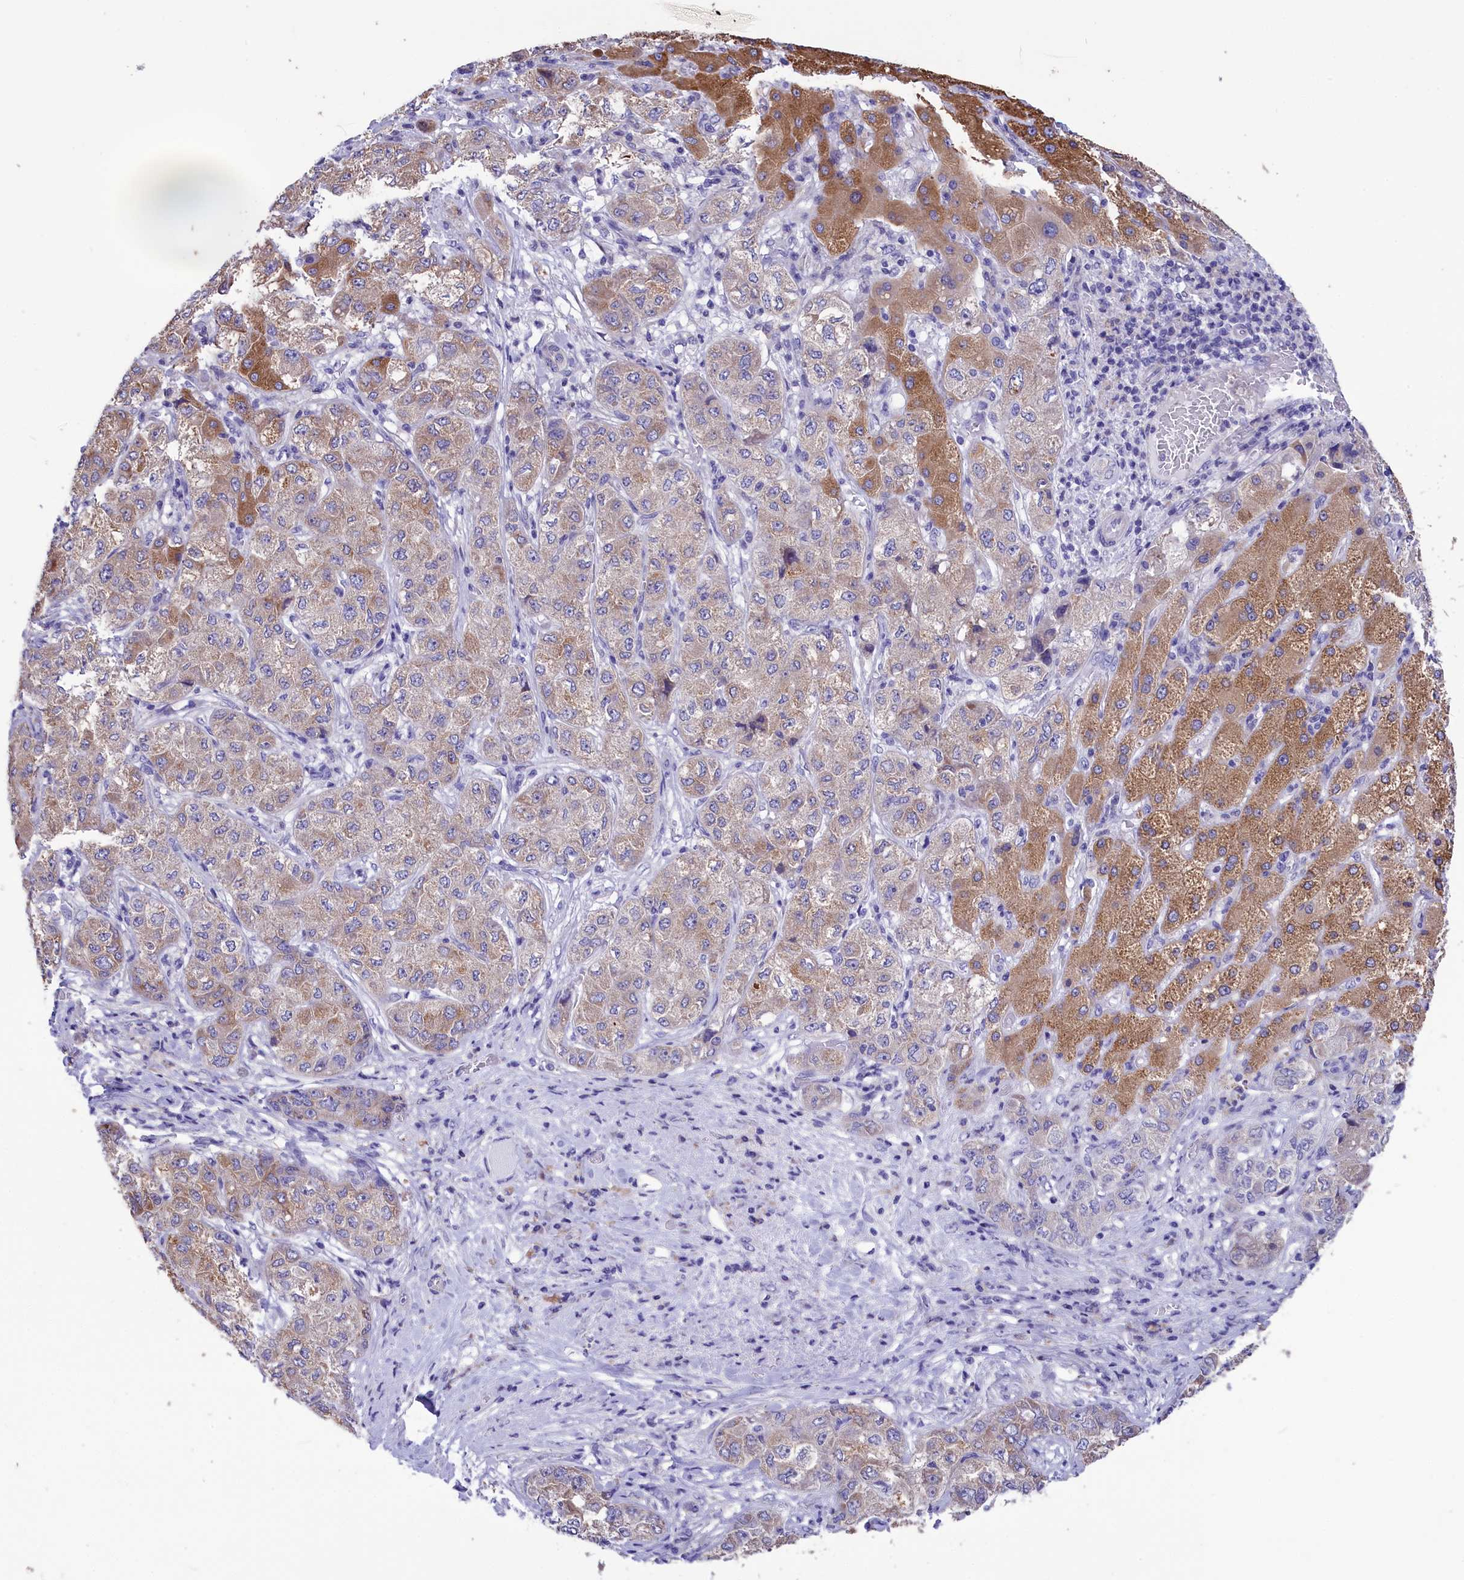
{"staining": {"intensity": "moderate", "quantity": "25%-75%", "location": "cytoplasmic/membranous"}, "tissue": "liver cancer", "cell_type": "Tumor cells", "image_type": "cancer", "snomed": [{"axis": "morphology", "description": "Carcinoma, Hepatocellular, NOS"}, {"axis": "topography", "description": "Liver"}], "caption": "DAB (3,3'-diaminobenzidine) immunohistochemical staining of hepatocellular carcinoma (liver) demonstrates moderate cytoplasmic/membranous protein staining in about 25%-75% of tumor cells.", "gene": "CYP2U1", "patient": {"sex": "male", "age": 80}}